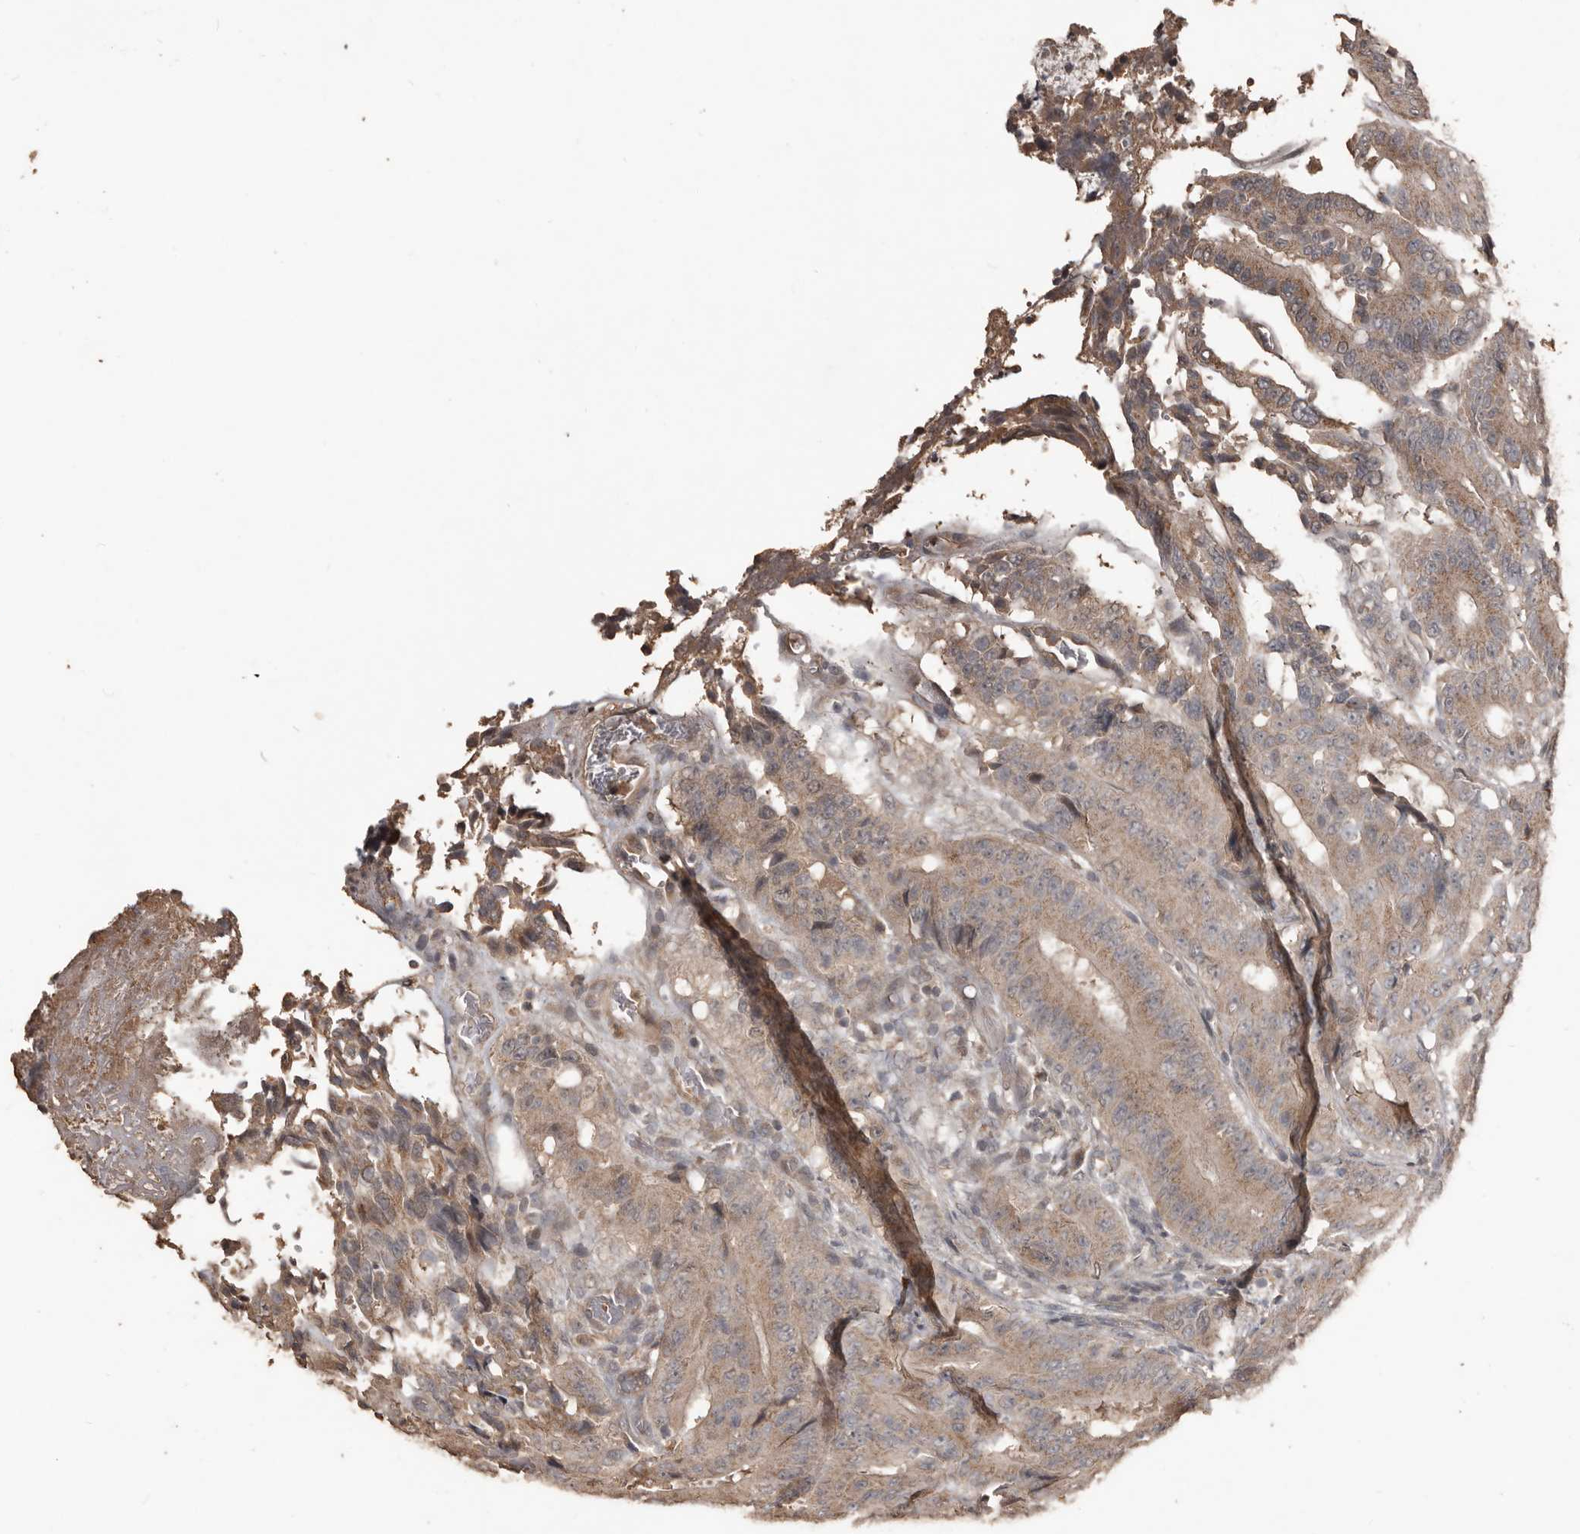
{"staining": {"intensity": "weak", "quantity": ">75%", "location": "cytoplasmic/membranous"}, "tissue": "colorectal cancer", "cell_type": "Tumor cells", "image_type": "cancer", "snomed": [{"axis": "morphology", "description": "Adenocarcinoma, NOS"}, {"axis": "topography", "description": "Colon"}], "caption": "Human colorectal cancer (adenocarcinoma) stained with a brown dye displays weak cytoplasmic/membranous positive positivity in about >75% of tumor cells.", "gene": "BAMBI", "patient": {"sex": "male", "age": 83}}